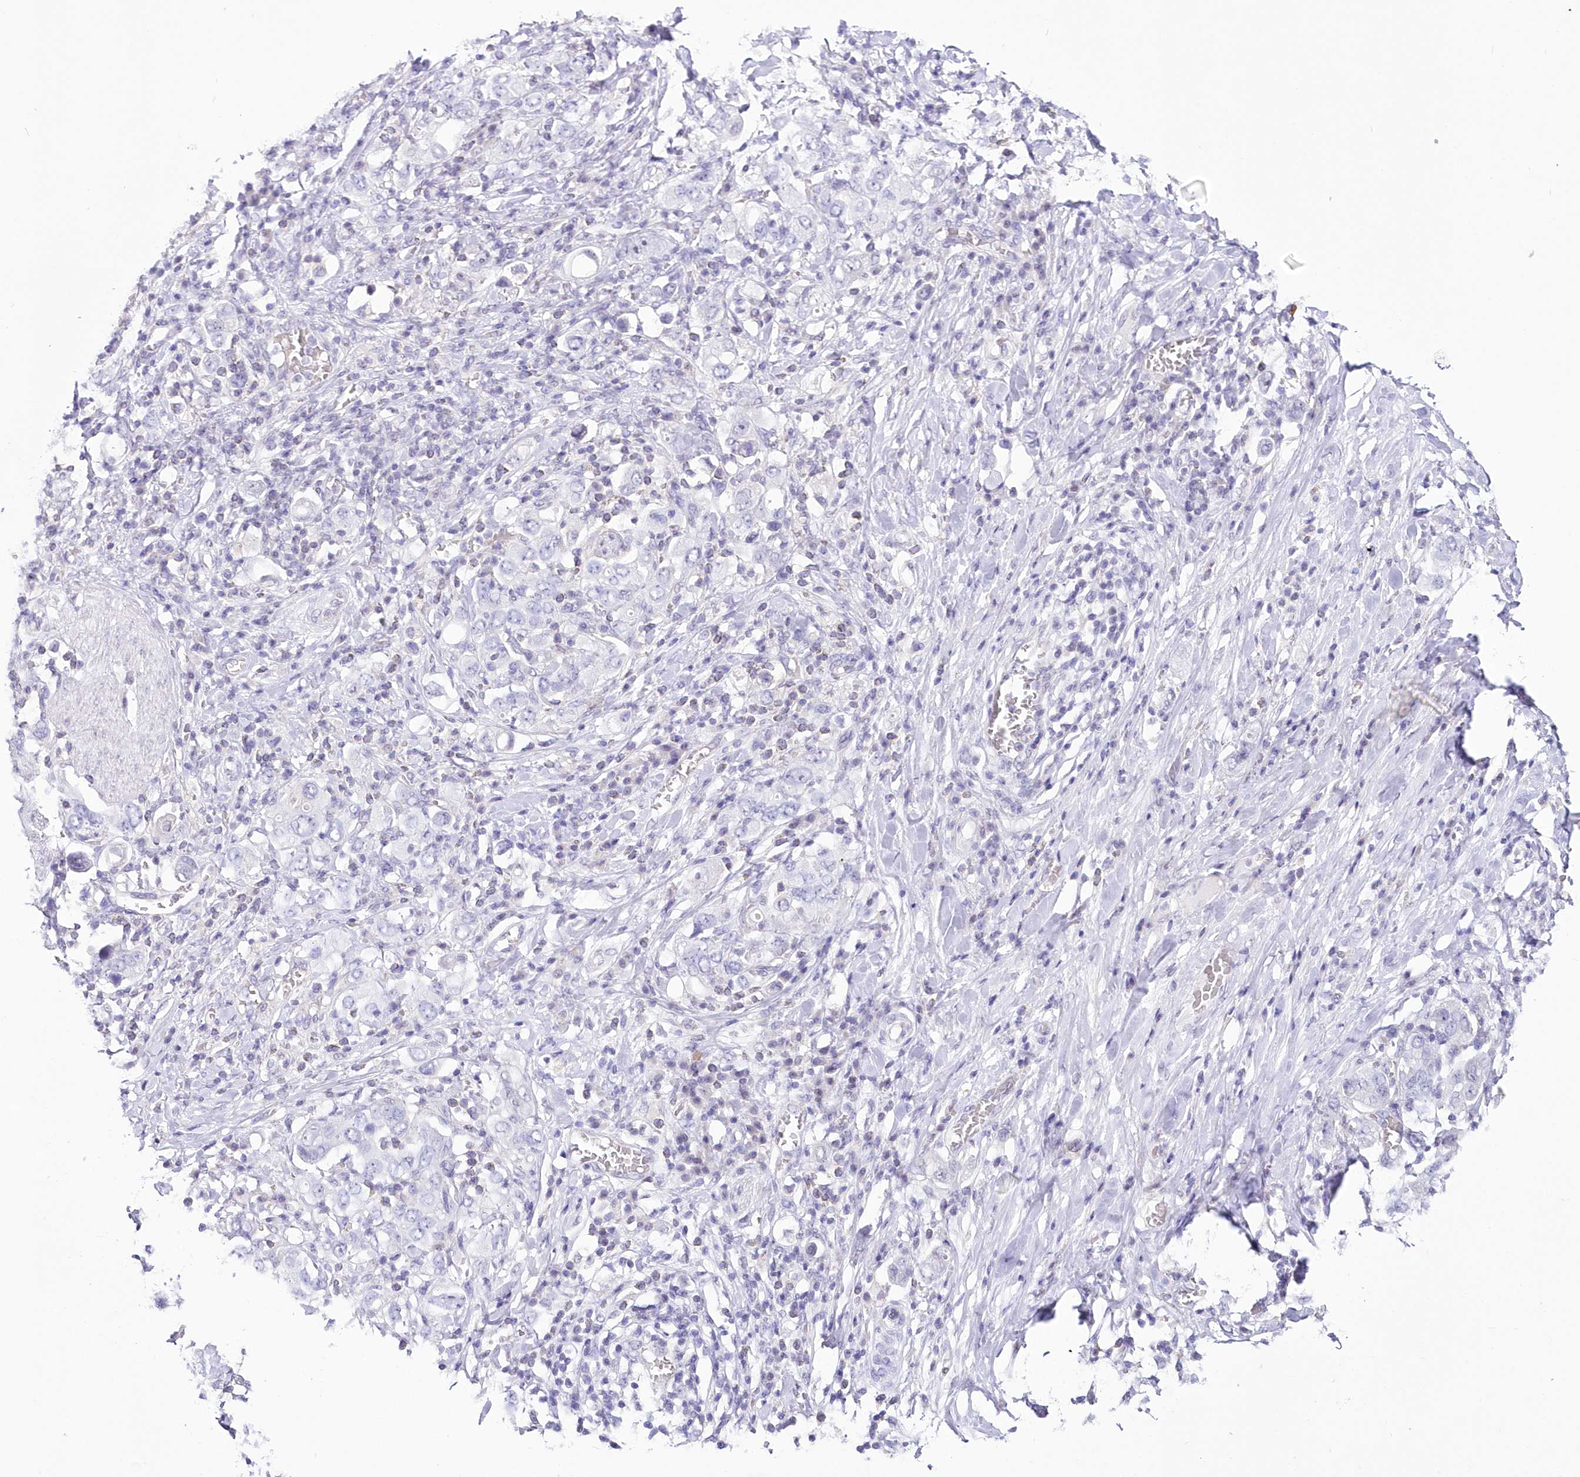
{"staining": {"intensity": "negative", "quantity": "none", "location": "none"}, "tissue": "stomach cancer", "cell_type": "Tumor cells", "image_type": "cancer", "snomed": [{"axis": "morphology", "description": "Adenocarcinoma, NOS"}, {"axis": "topography", "description": "Stomach, upper"}], "caption": "Immunohistochemical staining of human adenocarcinoma (stomach) displays no significant positivity in tumor cells.", "gene": "UBA6", "patient": {"sex": "male", "age": 62}}